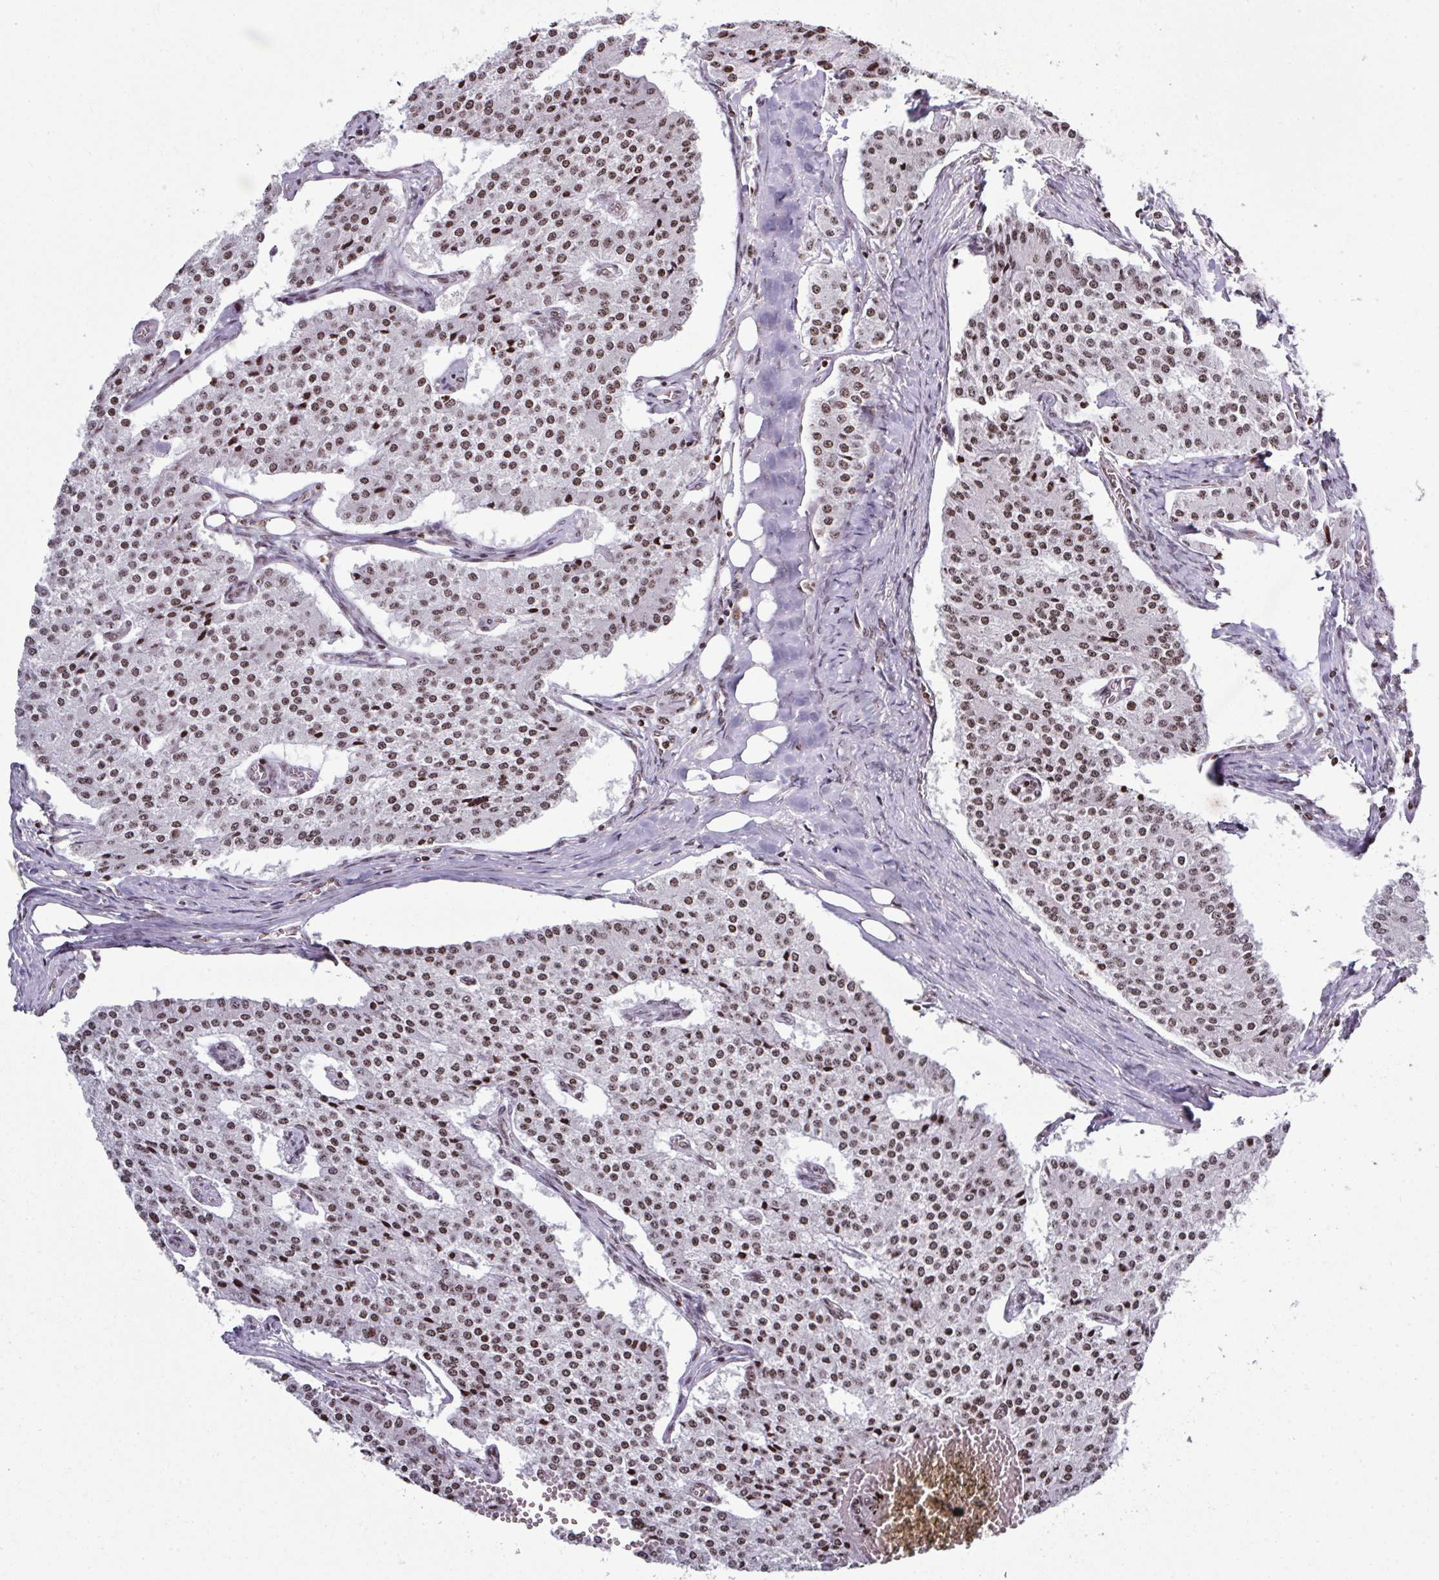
{"staining": {"intensity": "moderate", "quantity": ">75%", "location": "nuclear"}, "tissue": "carcinoid", "cell_type": "Tumor cells", "image_type": "cancer", "snomed": [{"axis": "morphology", "description": "Carcinoid, malignant, NOS"}, {"axis": "topography", "description": "Colon"}], "caption": "This photomicrograph displays immunohistochemistry staining of human malignant carcinoid, with medium moderate nuclear positivity in approximately >75% of tumor cells.", "gene": "RASL11A", "patient": {"sex": "female", "age": 52}}